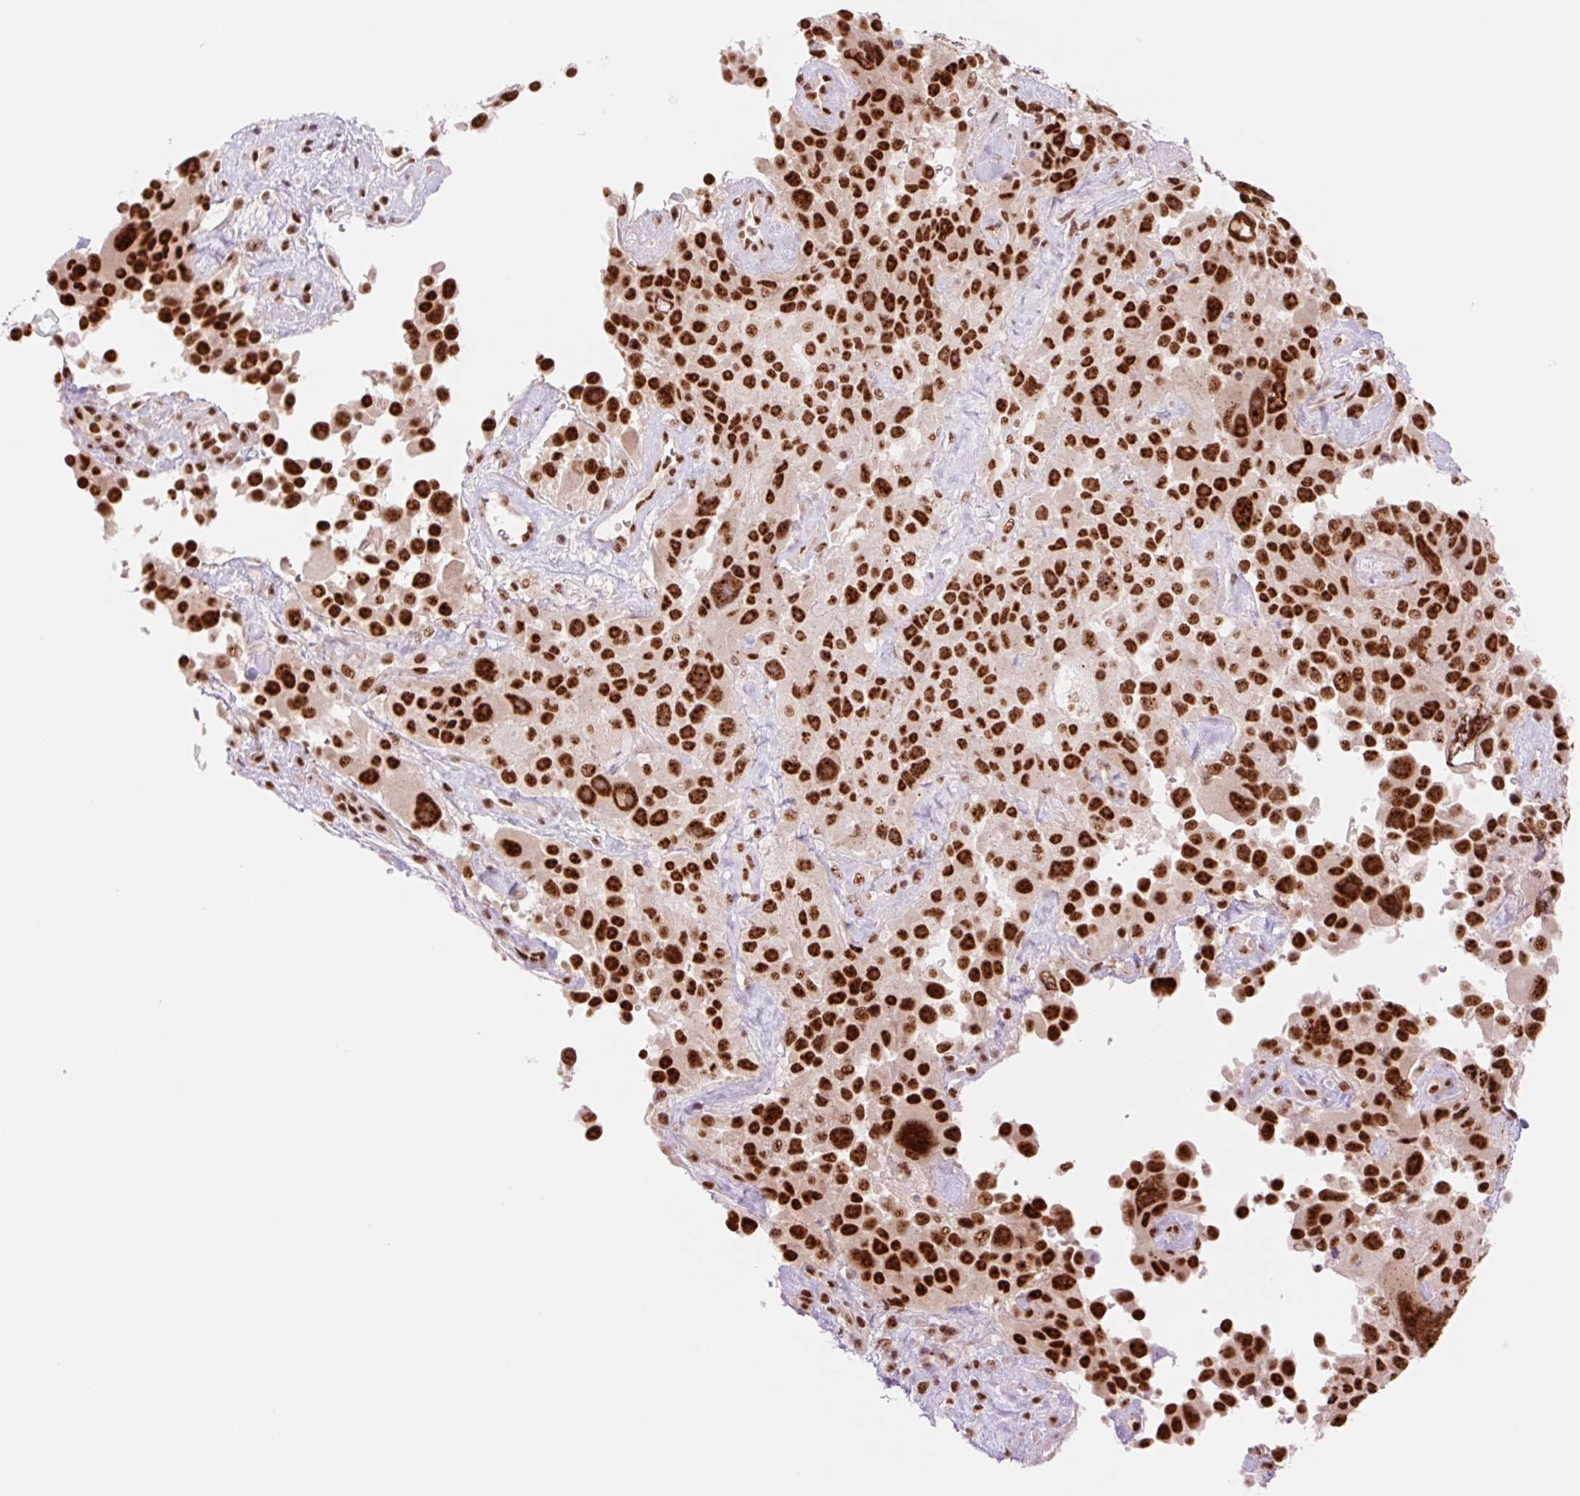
{"staining": {"intensity": "strong", "quantity": ">75%", "location": "nuclear"}, "tissue": "melanoma", "cell_type": "Tumor cells", "image_type": "cancer", "snomed": [{"axis": "morphology", "description": "Malignant melanoma, Metastatic site"}, {"axis": "topography", "description": "Lymph node"}], "caption": "Human malignant melanoma (metastatic site) stained for a protein (brown) exhibits strong nuclear positive staining in about >75% of tumor cells.", "gene": "PRDM11", "patient": {"sex": "male", "age": 62}}